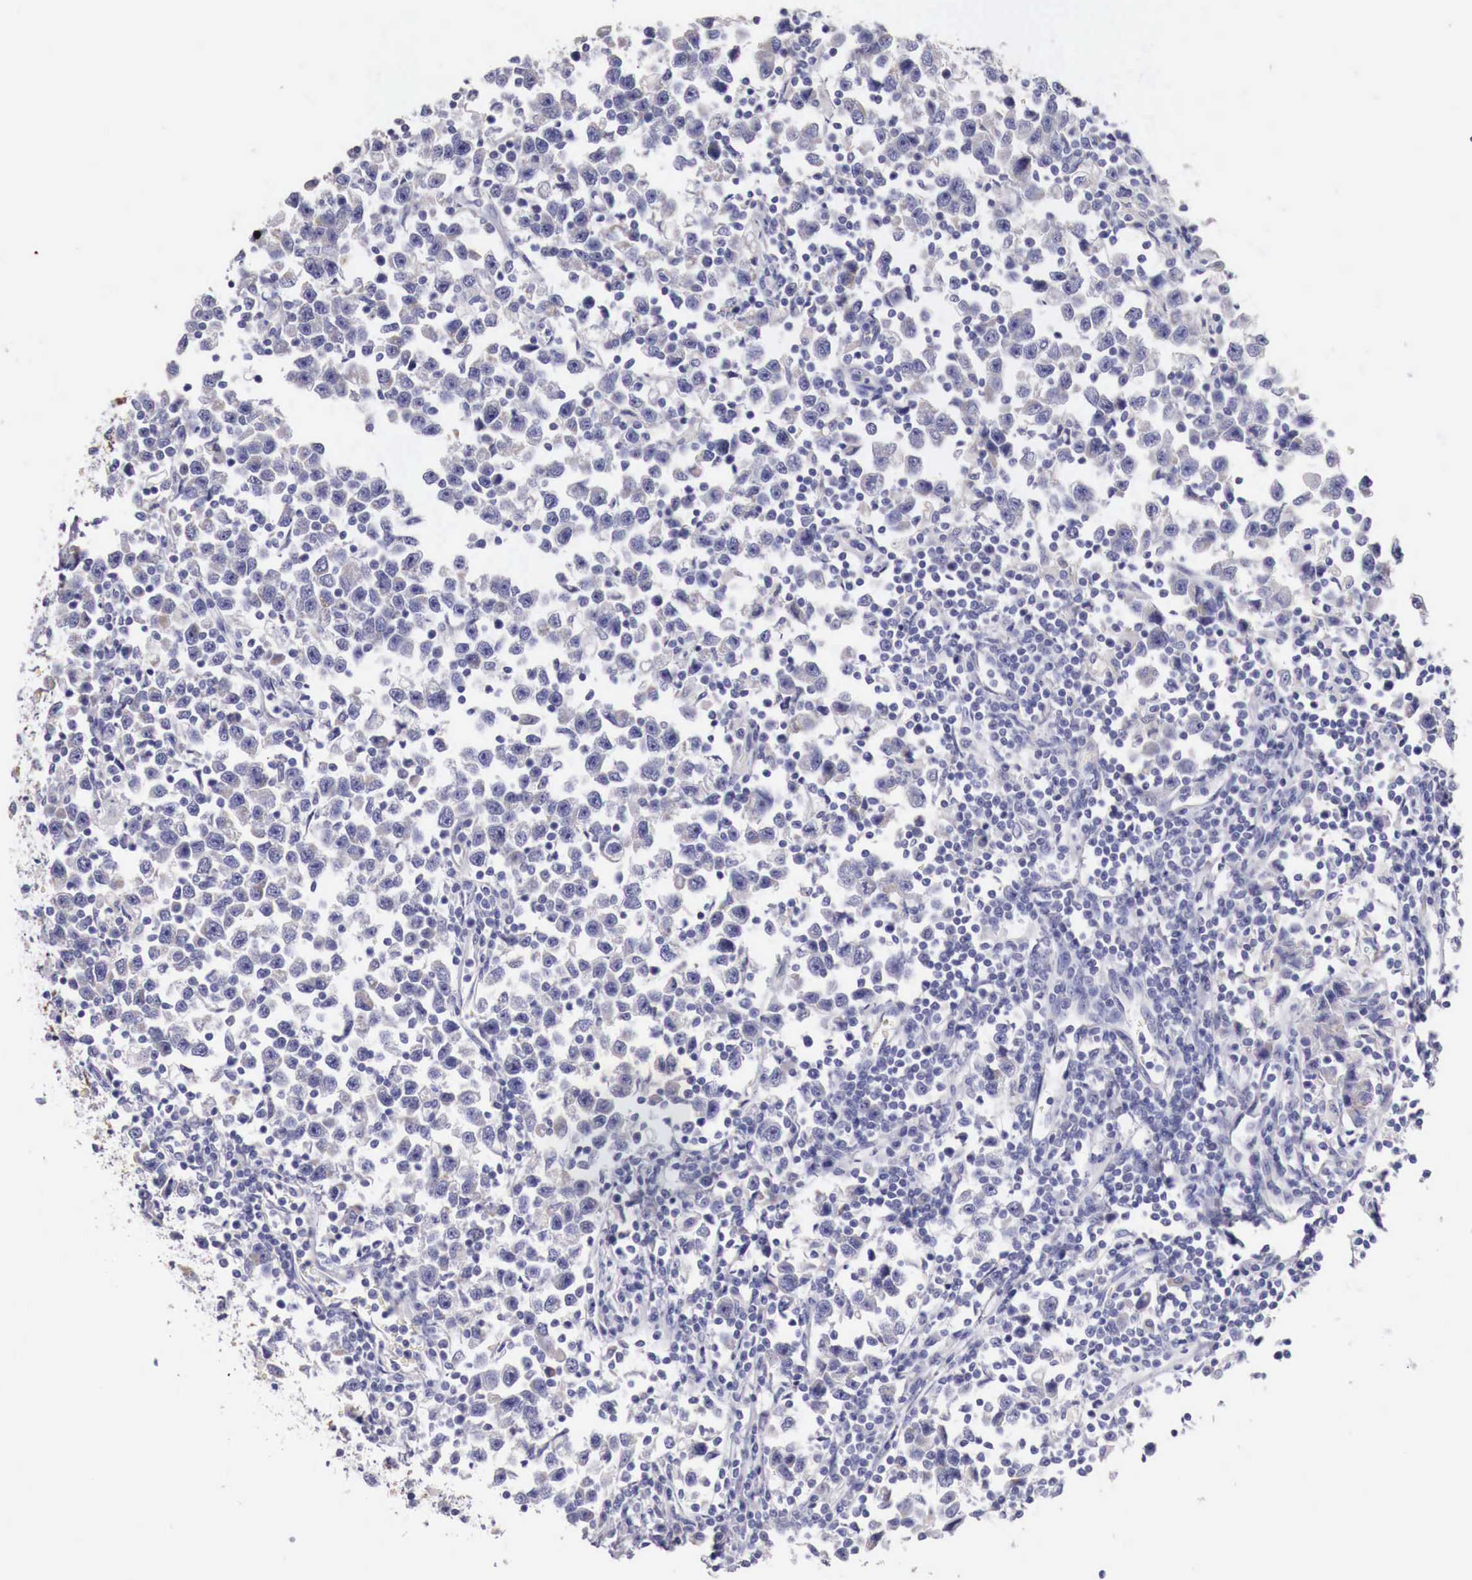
{"staining": {"intensity": "negative", "quantity": "none", "location": "none"}, "tissue": "testis cancer", "cell_type": "Tumor cells", "image_type": "cancer", "snomed": [{"axis": "morphology", "description": "Seminoma, NOS"}, {"axis": "topography", "description": "Testis"}], "caption": "Seminoma (testis) stained for a protein using immunohistochemistry (IHC) reveals no expression tumor cells.", "gene": "NREP", "patient": {"sex": "male", "age": 43}}